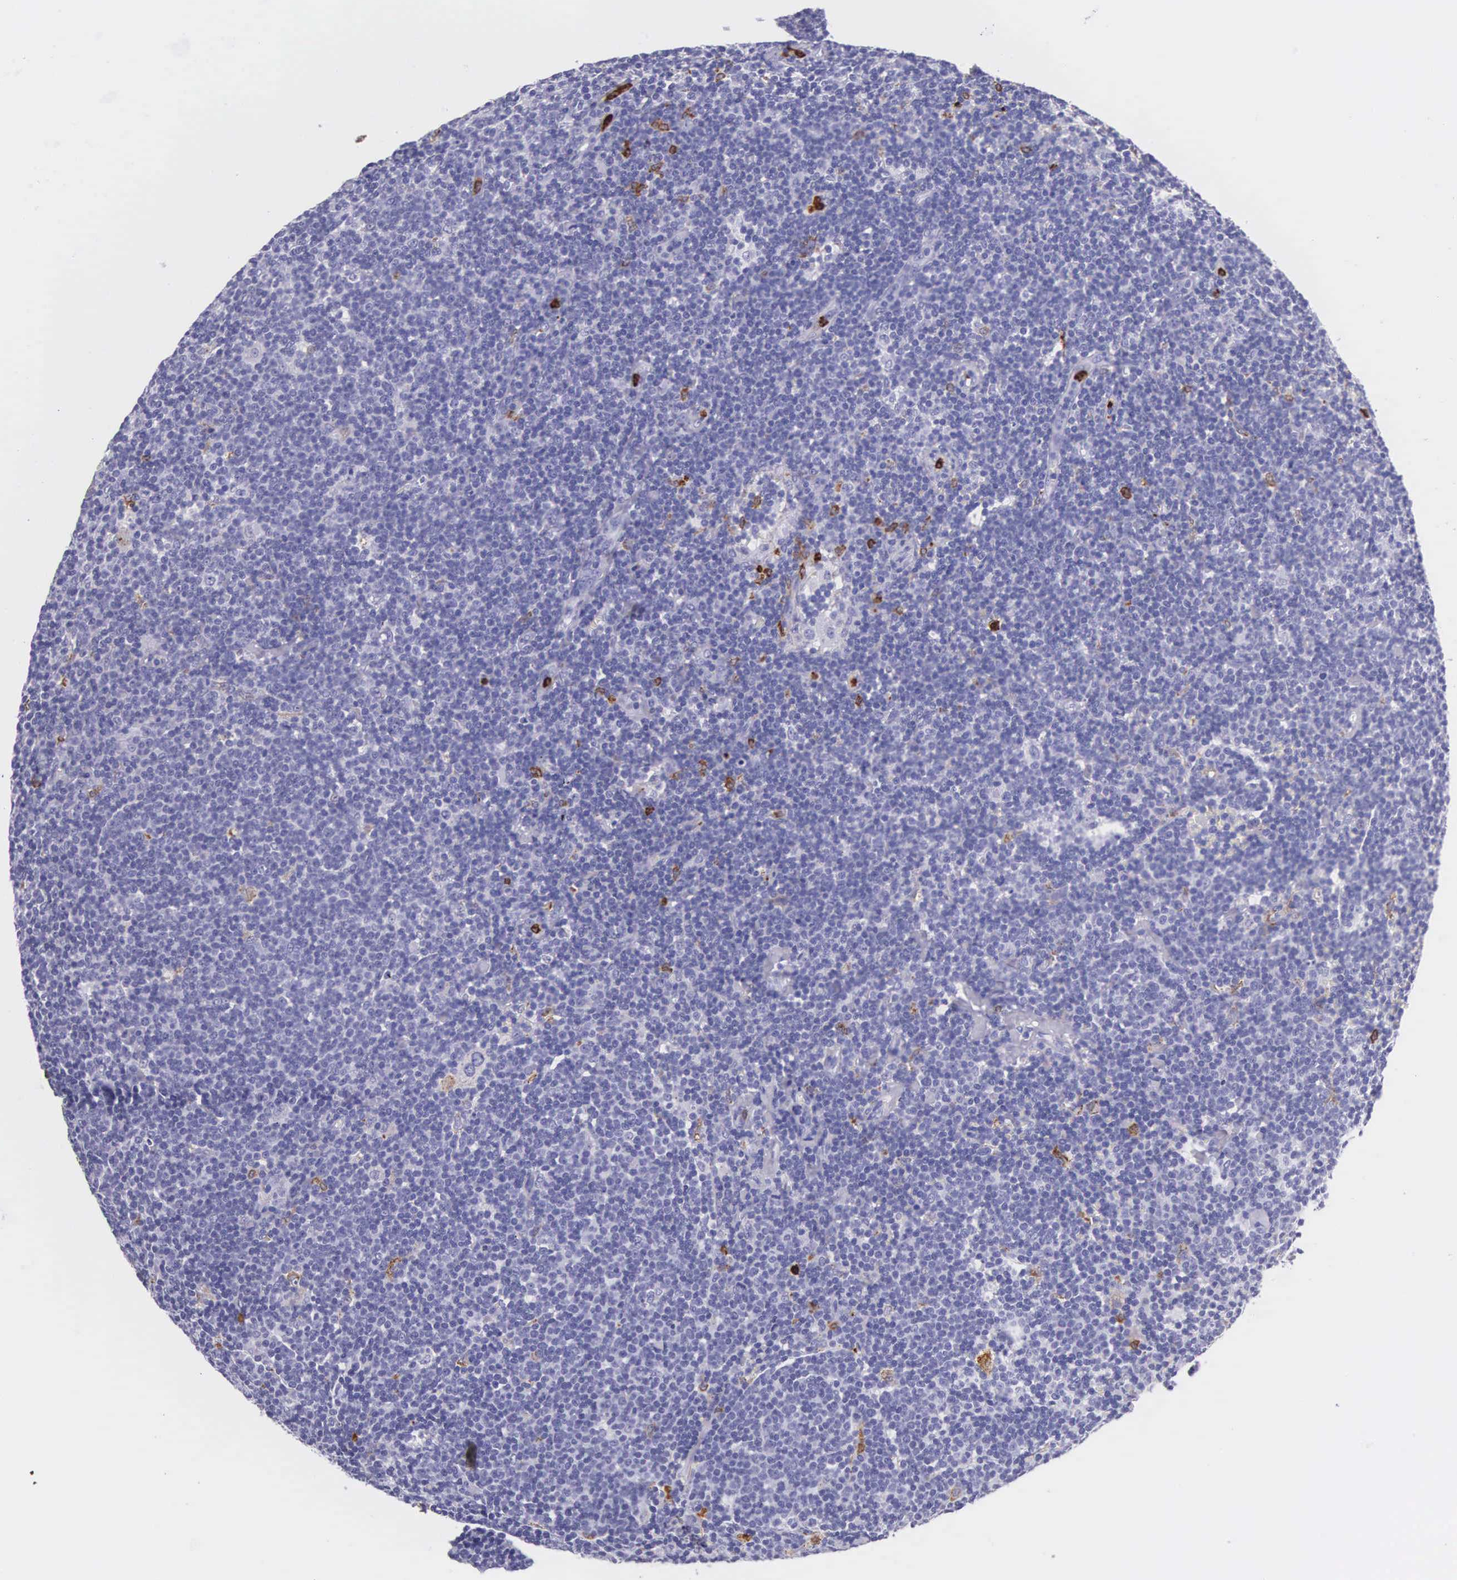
{"staining": {"intensity": "negative", "quantity": "none", "location": "none"}, "tissue": "lymphoma", "cell_type": "Tumor cells", "image_type": "cancer", "snomed": [{"axis": "morphology", "description": "Malignant lymphoma, non-Hodgkin's type, Low grade"}, {"axis": "topography", "description": "Lymph node"}], "caption": "The IHC histopathology image has no significant staining in tumor cells of lymphoma tissue. (Immunohistochemistry, brightfield microscopy, high magnification).", "gene": "FCN1", "patient": {"sex": "male", "age": 65}}